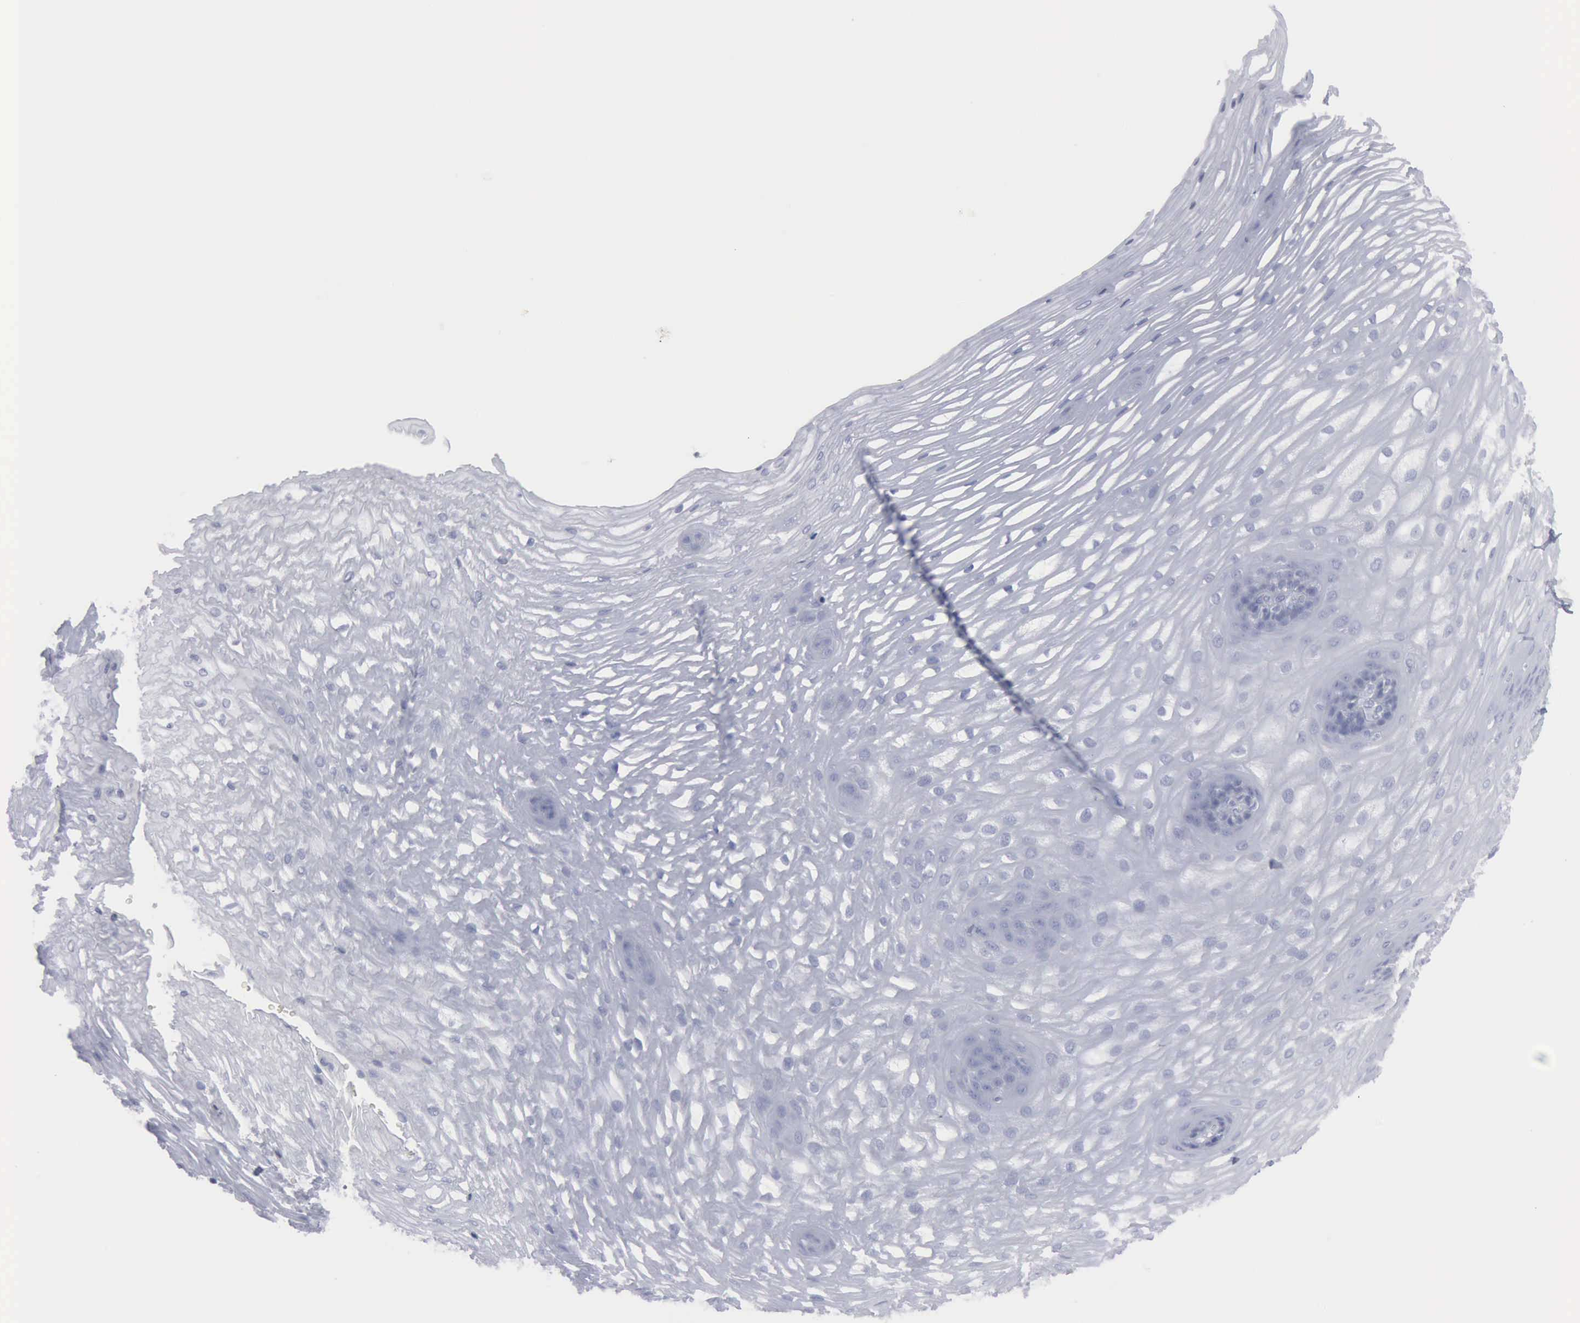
{"staining": {"intensity": "negative", "quantity": "none", "location": "none"}, "tissue": "esophagus", "cell_type": "Squamous epithelial cells", "image_type": "normal", "snomed": [{"axis": "morphology", "description": "Normal tissue, NOS"}, {"axis": "morphology", "description": "Adenocarcinoma, NOS"}, {"axis": "topography", "description": "Esophagus"}, {"axis": "topography", "description": "Stomach"}], "caption": "DAB (3,3'-diaminobenzidine) immunohistochemical staining of unremarkable esophagus demonstrates no significant staining in squamous epithelial cells.", "gene": "VCAM1", "patient": {"sex": "male", "age": 62}}